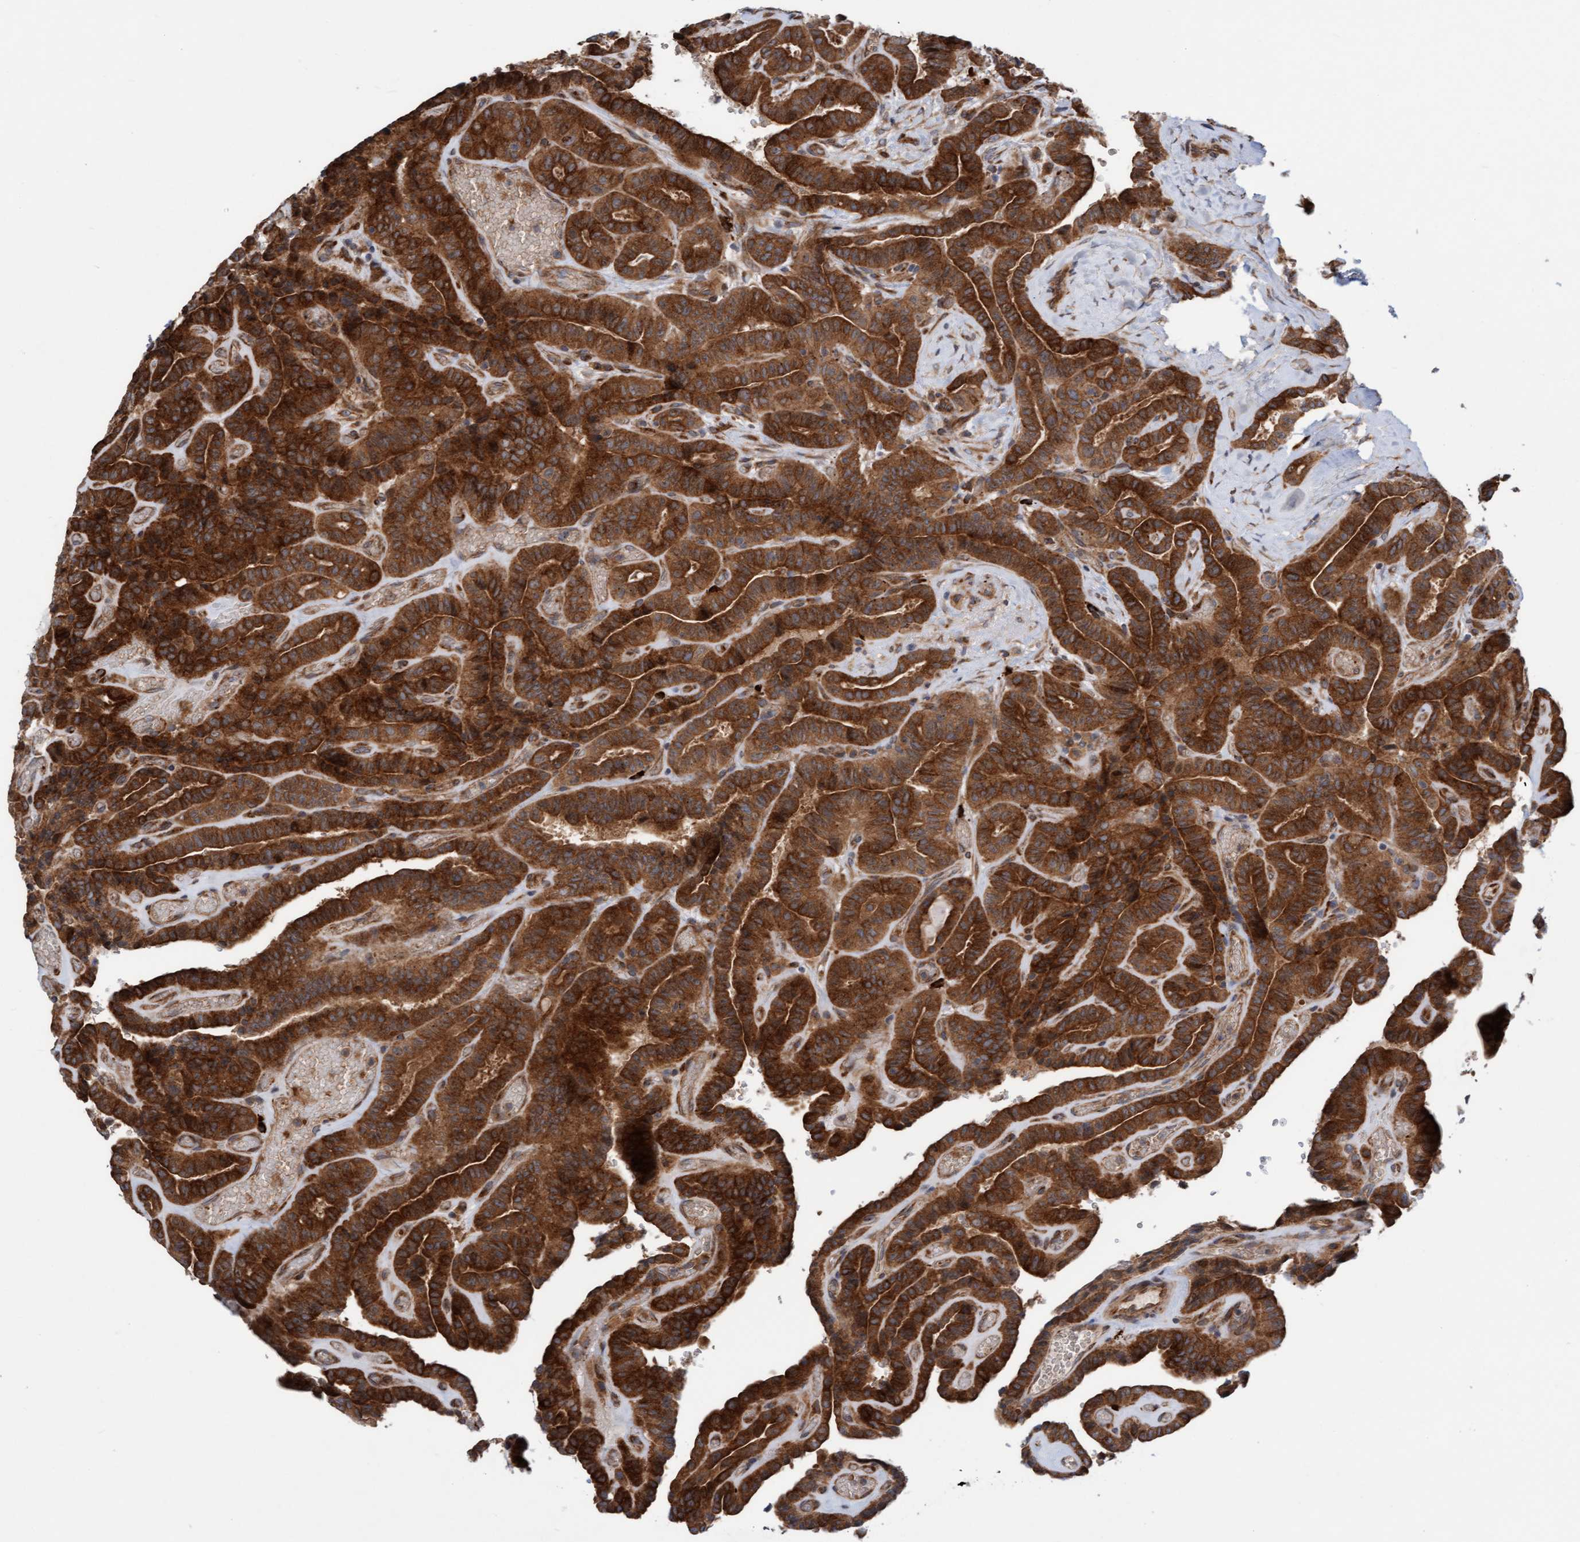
{"staining": {"intensity": "strong", "quantity": ">75%", "location": "cytoplasmic/membranous"}, "tissue": "thyroid cancer", "cell_type": "Tumor cells", "image_type": "cancer", "snomed": [{"axis": "morphology", "description": "Papillary adenocarcinoma, NOS"}, {"axis": "topography", "description": "Thyroid gland"}], "caption": "The histopathology image reveals immunohistochemical staining of thyroid papillary adenocarcinoma. There is strong cytoplasmic/membranous staining is present in approximately >75% of tumor cells.", "gene": "KIAA0753", "patient": {"sex": "male", "age": 77}}